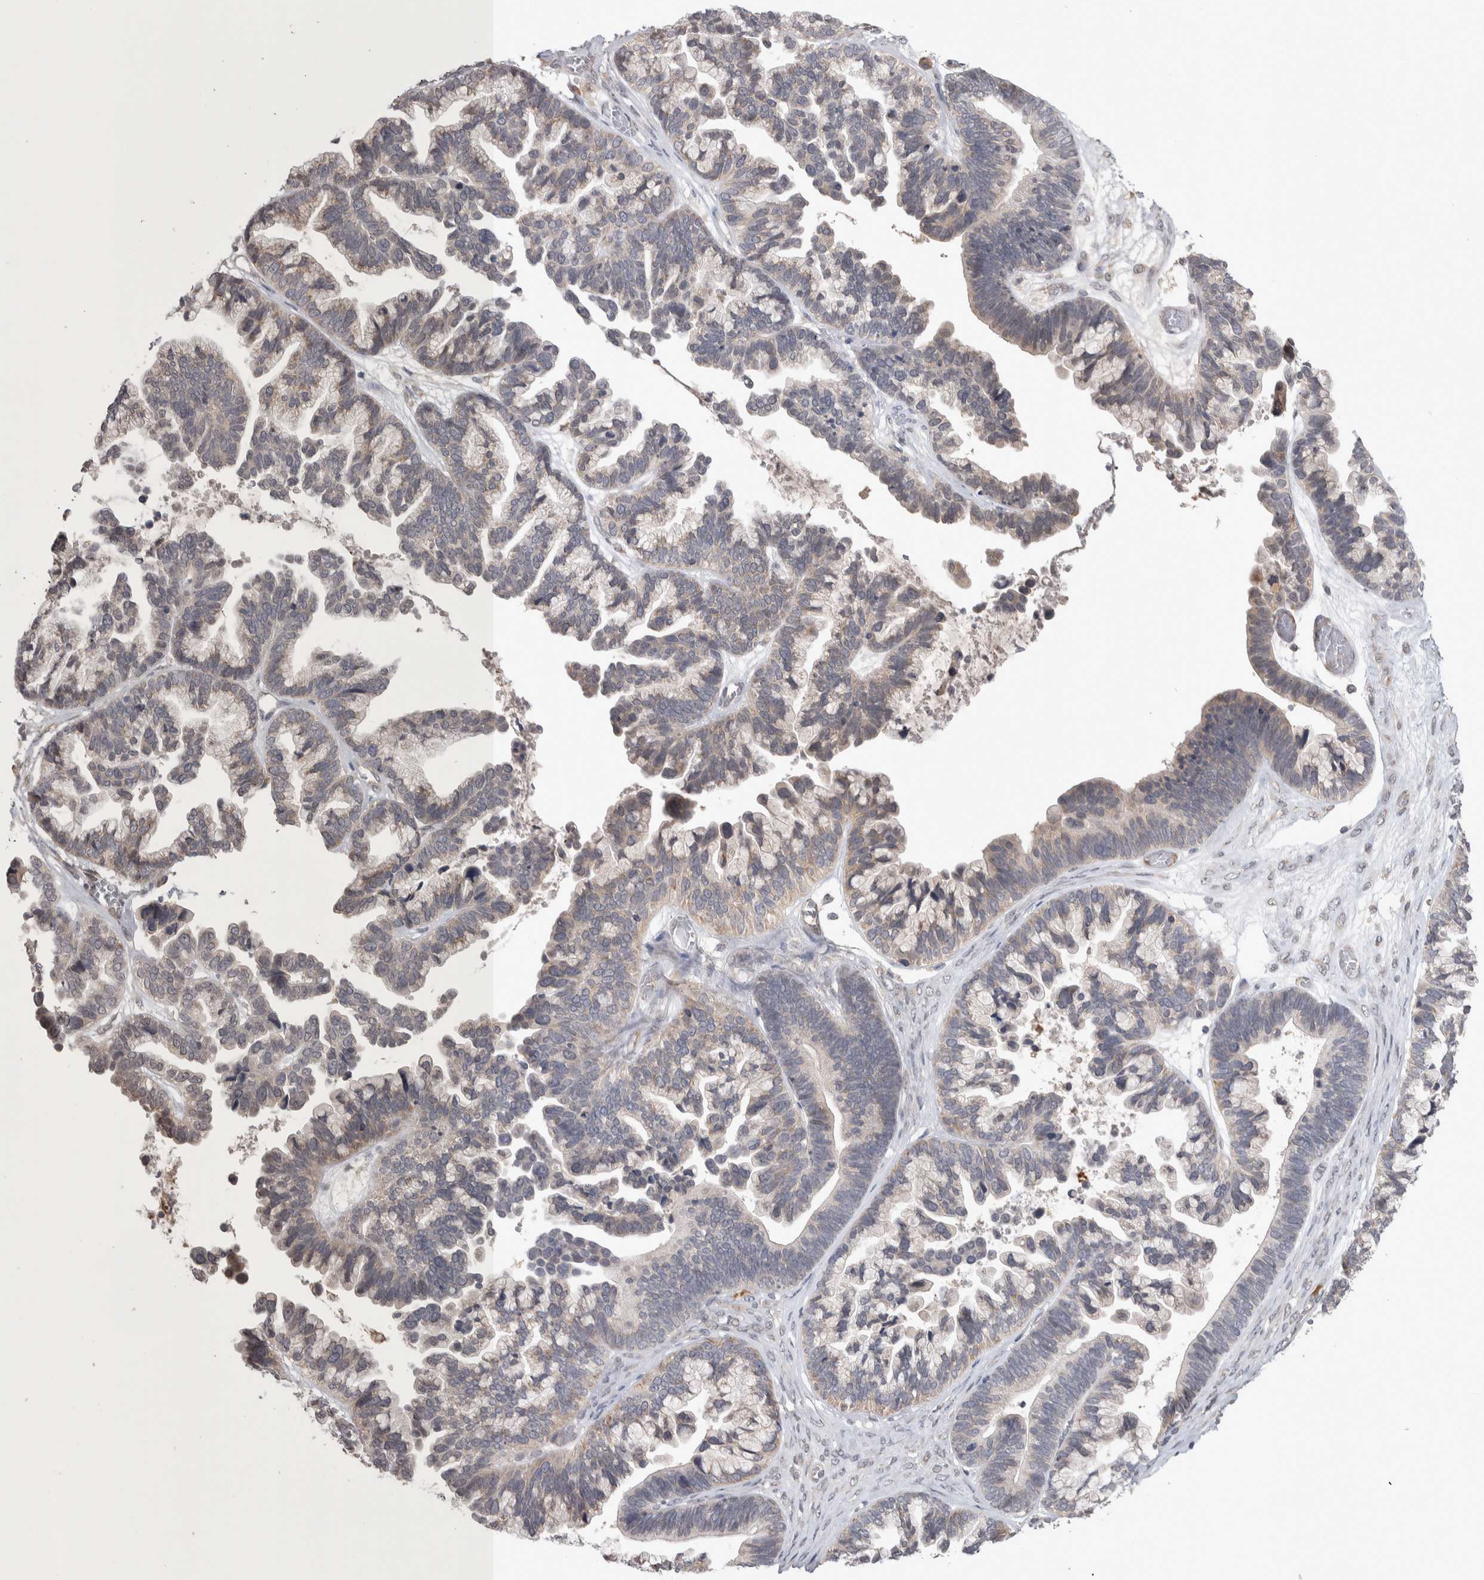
{"staining": {"intensity": "weak", "quantity": "25%-75%", "location": "cytoplasmic/membranous"}, "tissue": "ovarian cancer", "cell_type": "Tumor cells", "image_type": "cancer", "snomed": [{"axis": "morphology", "description": "Cystadenocarcinoma, serous, NOS"}, {"axis": "topography", "description": "Ovary"}], "caption": "Protein expression analysis of human serous cystadenocarcinoma (ovarian) reveals weak cytoplasmic/membranous staining in about 25%-75% of tumor cells.", "gene": "CUL2", "patient": {"sex": "female", "age": 56}}